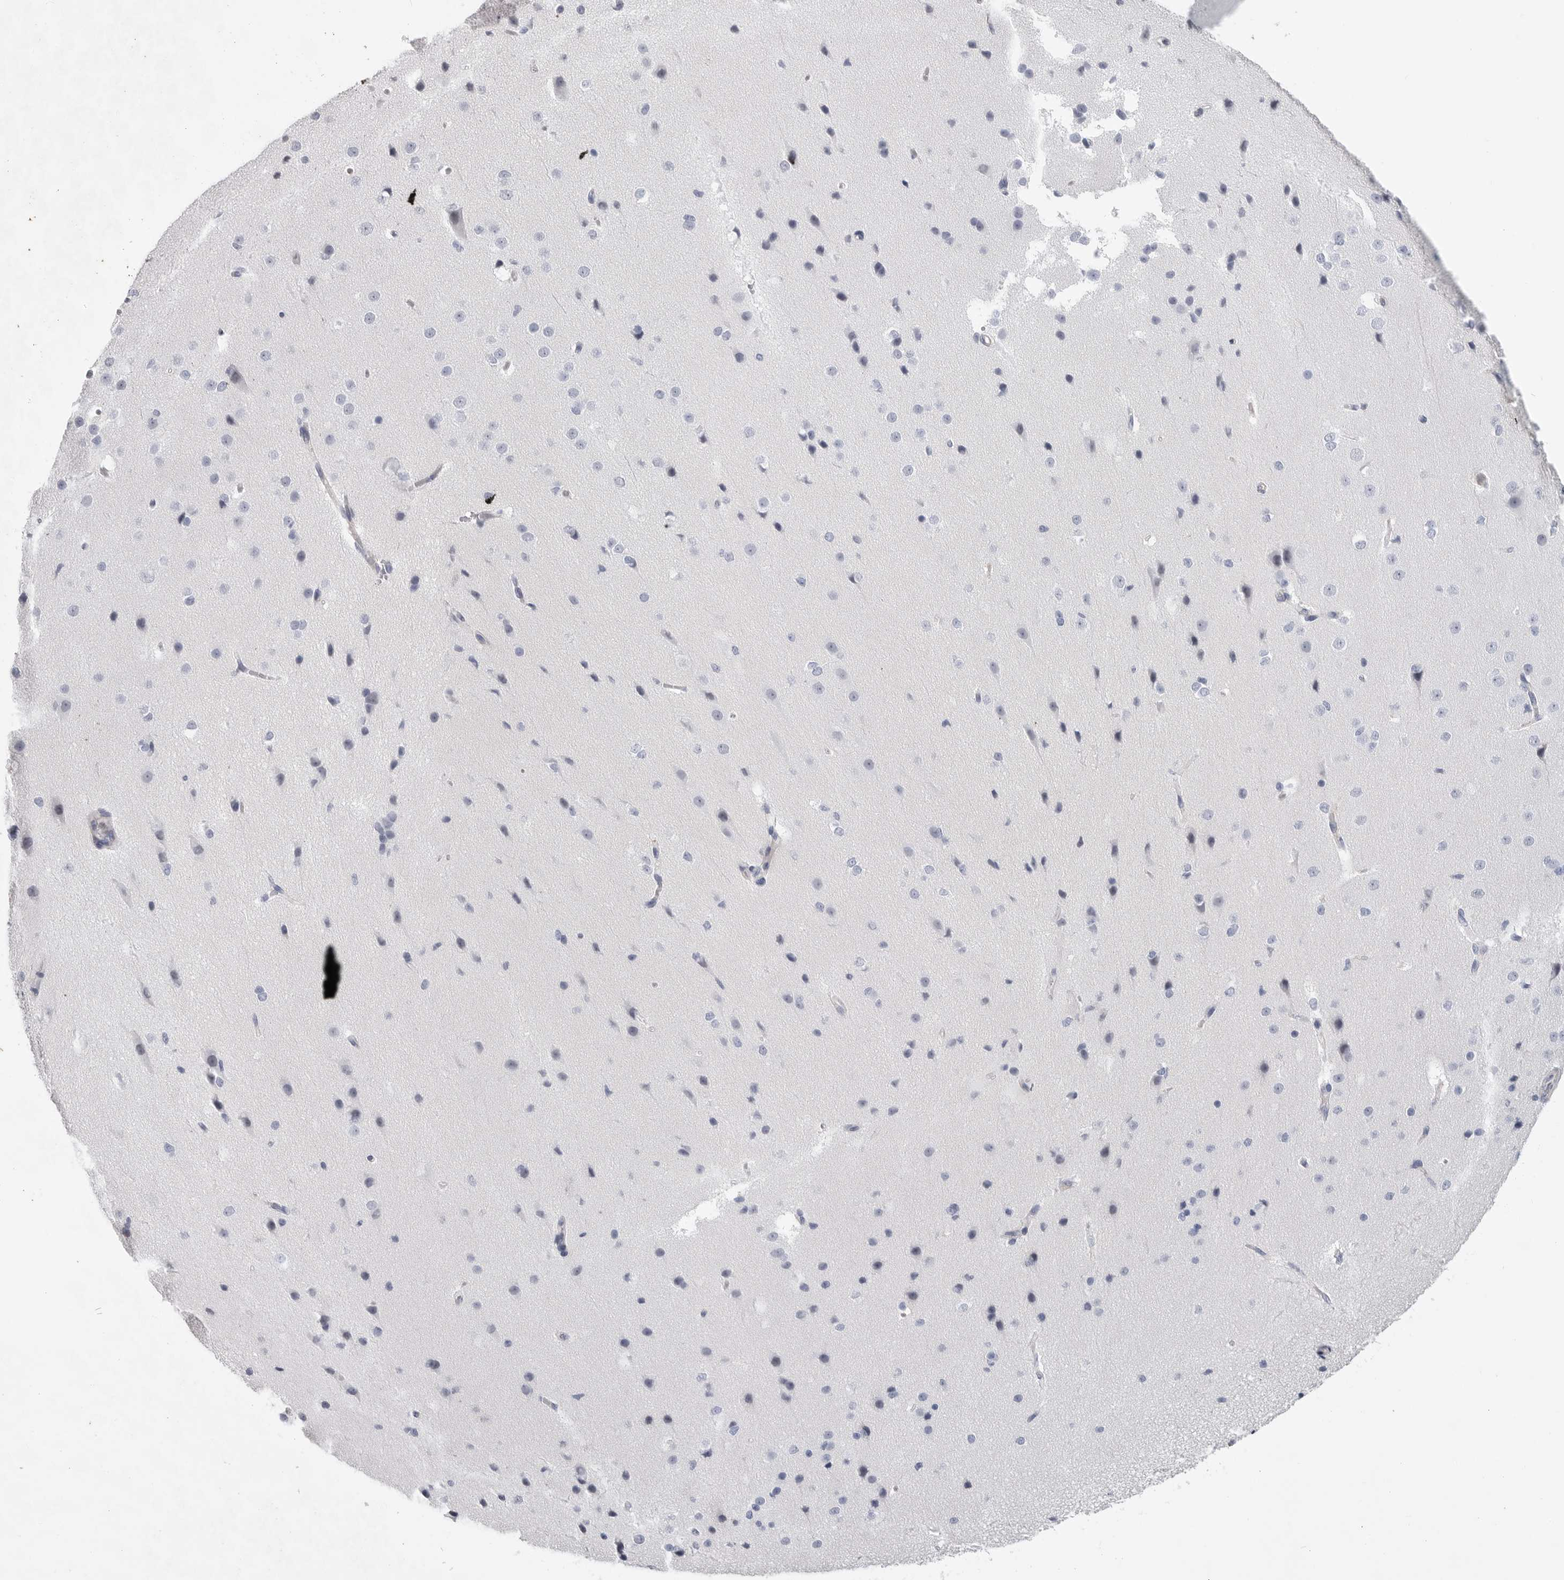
{"staining": {"intensity": "negative", "quantity": "none", "location": "none"}, "tissue": "cerebral cortex", "cell_type": "Endothelial cells", "image_type": "normal", "snomed": [{"axis": "morphology", "description": "Normal tissue, NOS"}, {"axis": "morphology", "description": "Developmental malformation"}, {"axis": "topography", "description": "Cerebral cortex"}], "caption": "Endothelial cells are negative for protein expression in unremarkable human cerebral cortex.", "gene": "CYB561D1", "patient": {"sex": "female", "age": 30}}